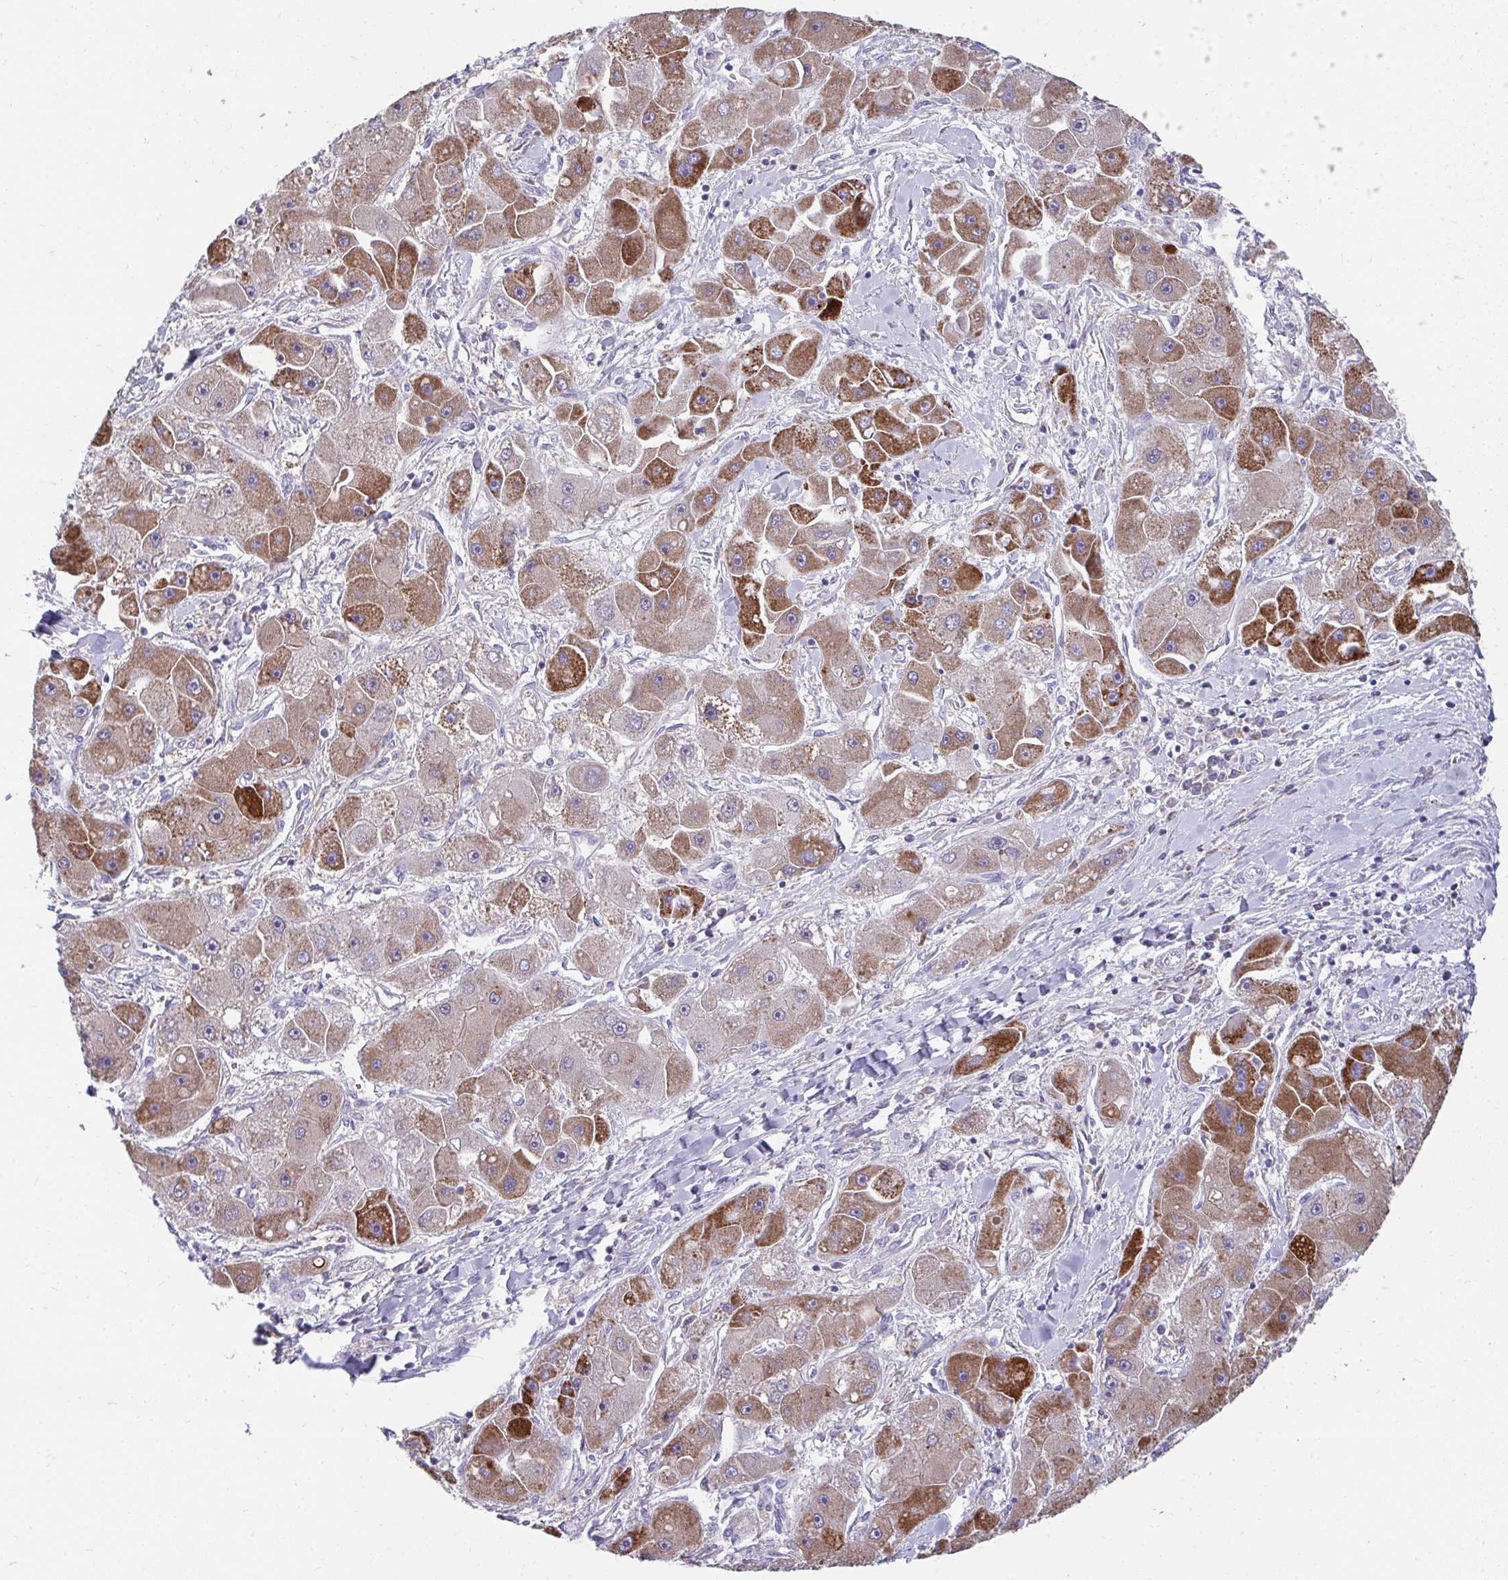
{"staining": {"intensity": "strong", "quantity": "25%-75%", "location": "cytoplasmic/membranous"}, "tissue": "liver cancer", "cell_type": "Tumor cells", "image_type": "cancer", "snomed": [{"axis": "morphology", "description": "Carcinoma, Hepatocellular, NOS"}, {"axis": "topography", "description": "Liver"}], "caption": "Immunohistochemical staining of liver cancer displays strong cytoplasmic/membranous protein positivity in approximately 25%-75% of tumor cells.", "gene": "PRRG3", "patient": {"sex": "male", "age": 24}}